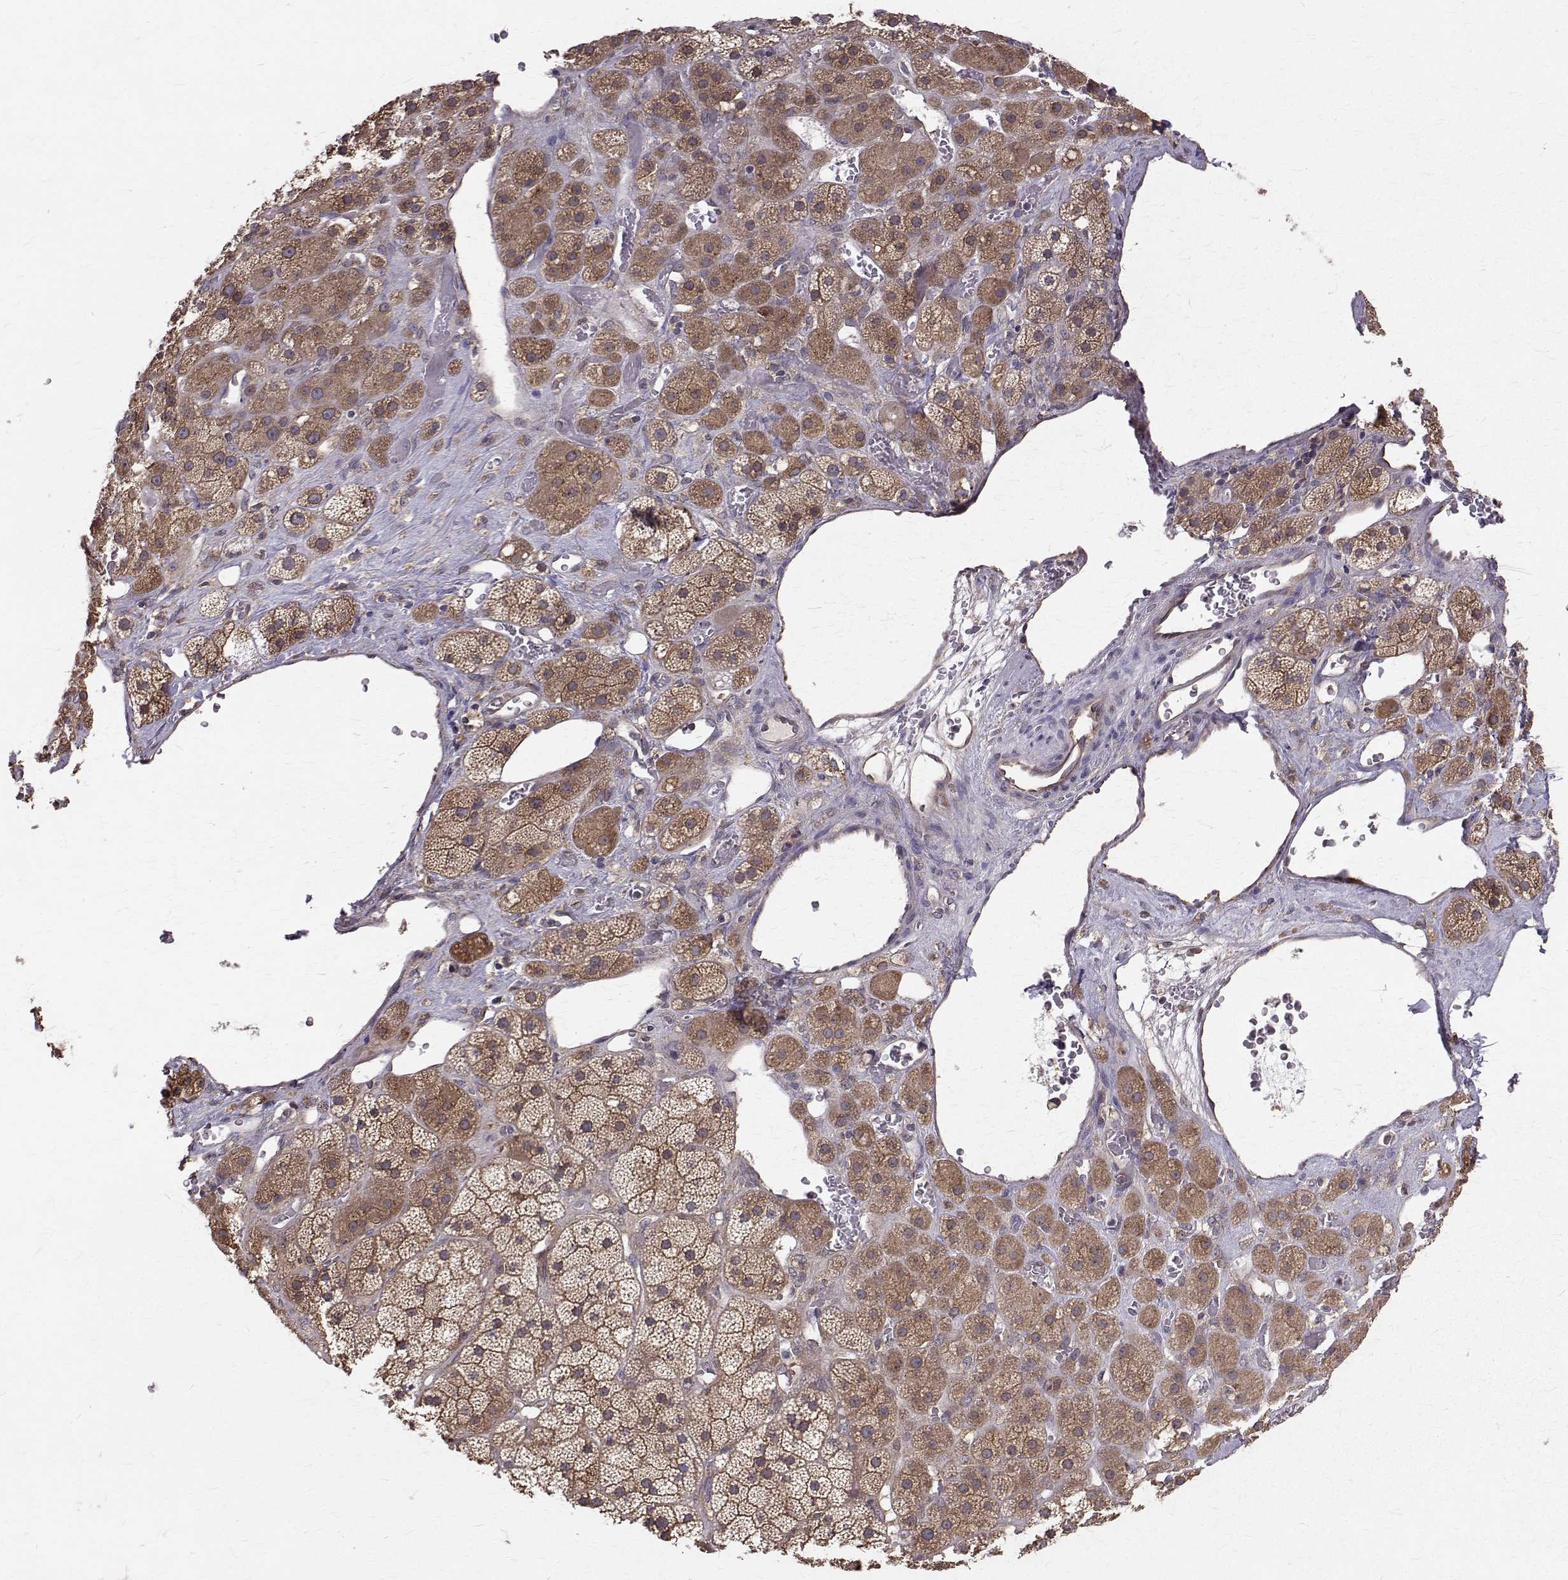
{"staining": {"intensity": "moderate", "quantity": ">75%", "location": "cytoplasmic/membranous"}, "tissue": "adrenal gland", "cell_type": "Glandular cells", "image_type": "normal", "snomed": [{"axis": "morphology", "description": "Normal tissue, NOS"}, {"axis": "topography", "description": "Adrenal gland"}], "caption": "Normal adrenal gland displays moderate cytoplasmic/membranous expression in approximately >75% of glandular cells The protein of interest is stained brown, and the nuclei are stained in blue (DAB (3,3'-diaminobenzidine) IHC with brightfield microscopy, high magnification)..", "gene": "FARSB", "patient": {"sex": "male", "age": 57}}